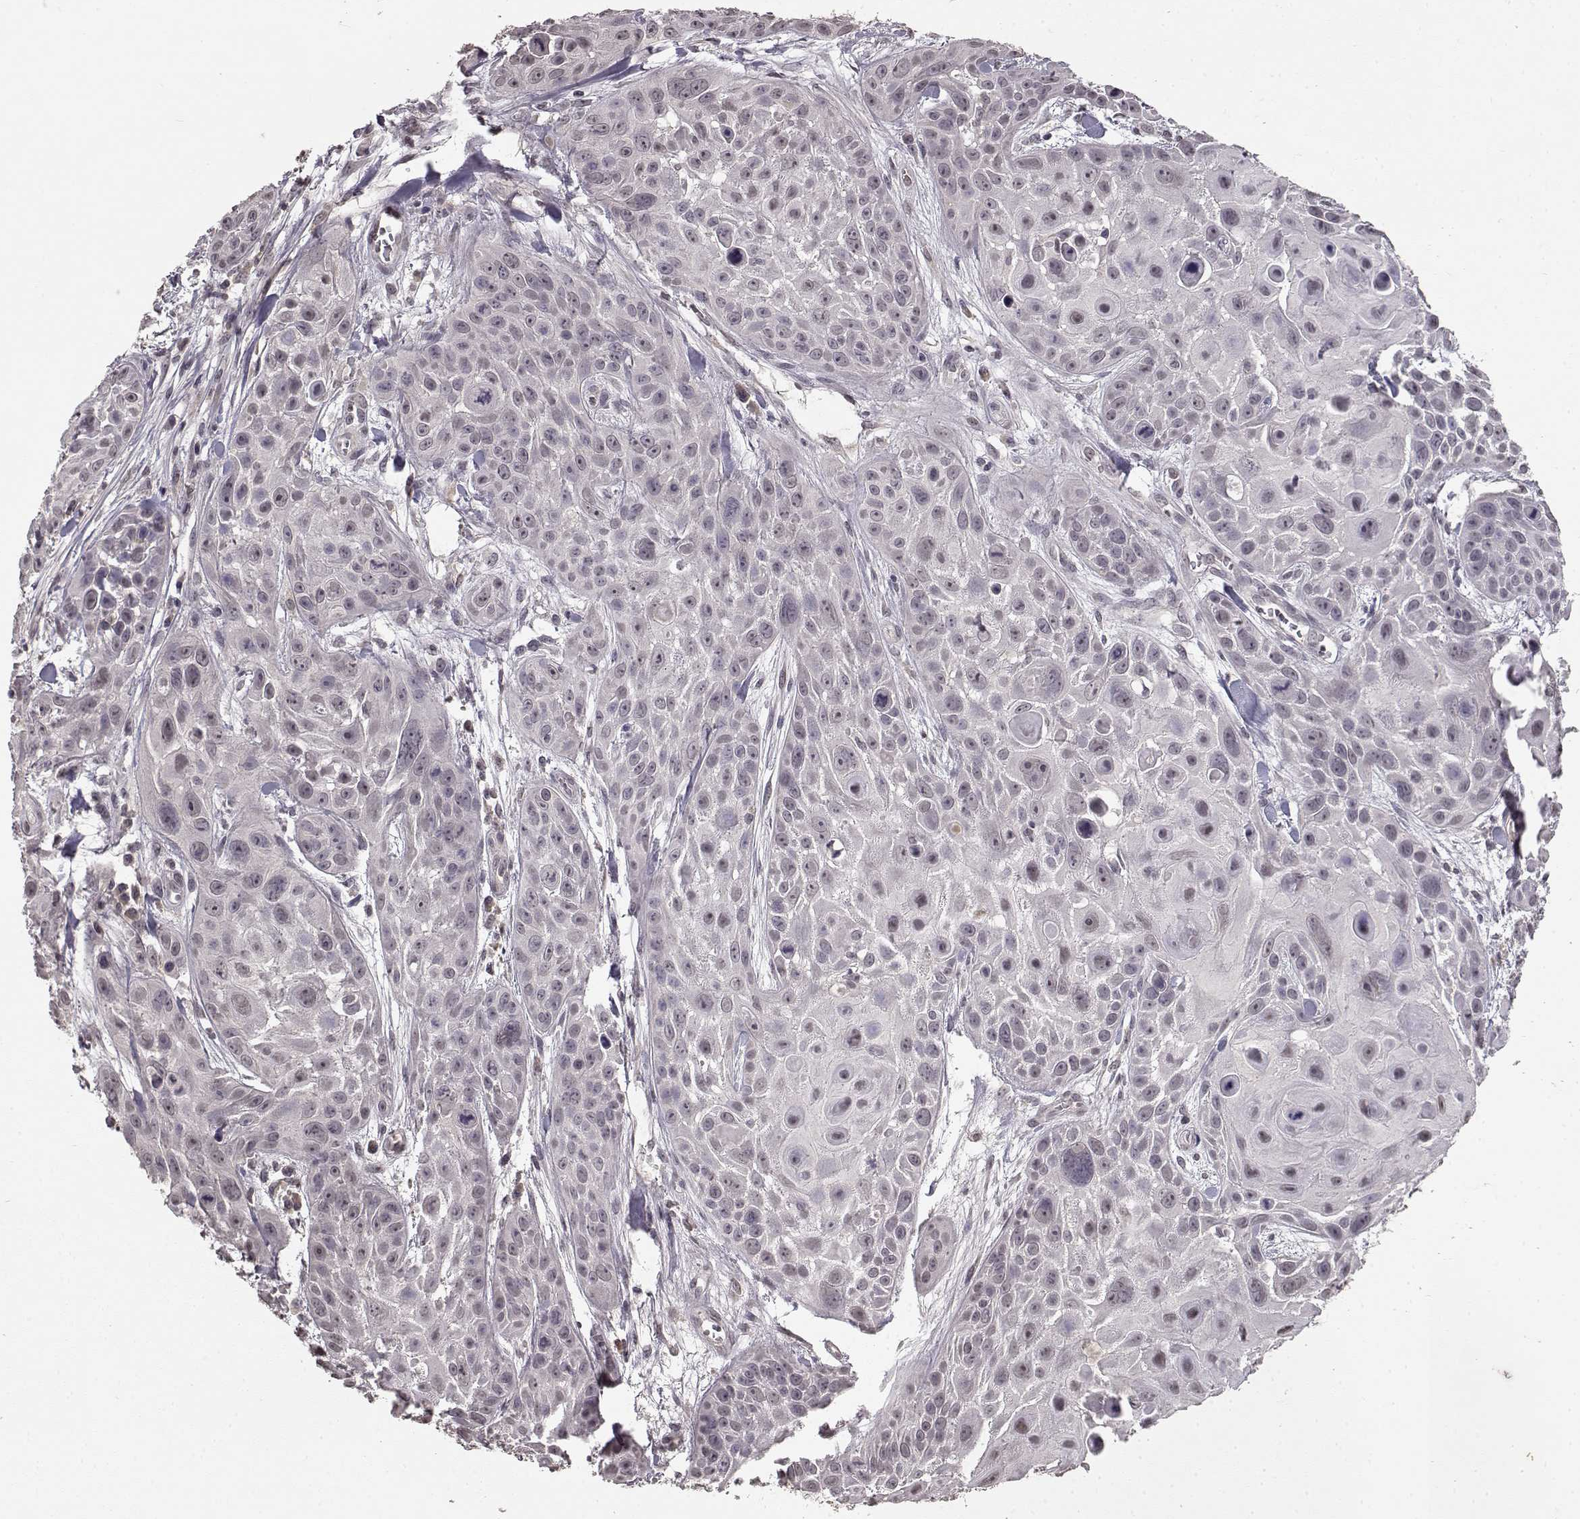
{"staining": {"intensity": "negative", "quantity": "none", "location": "none"}, "tissue": "skin cancer", "cell_type": "Tumor cells", "image_type": "cancer", "snomed": [{"axis": "morphology", "description": "Squamous cell carcinoma, NOS"}, {"axis": "topography", "description": "Skin"}, {"axis": "topography", "description": "Anal"}], "caption": "An immunohistochemistry (IHC) photomicrograph of squamous cell carcinoma (skin) is shown. There is no staining in tumor cells of squamous cell carcinoma (skin).", "gene": "NTRK2", "patient": {"sex": "female", "age": 75}}